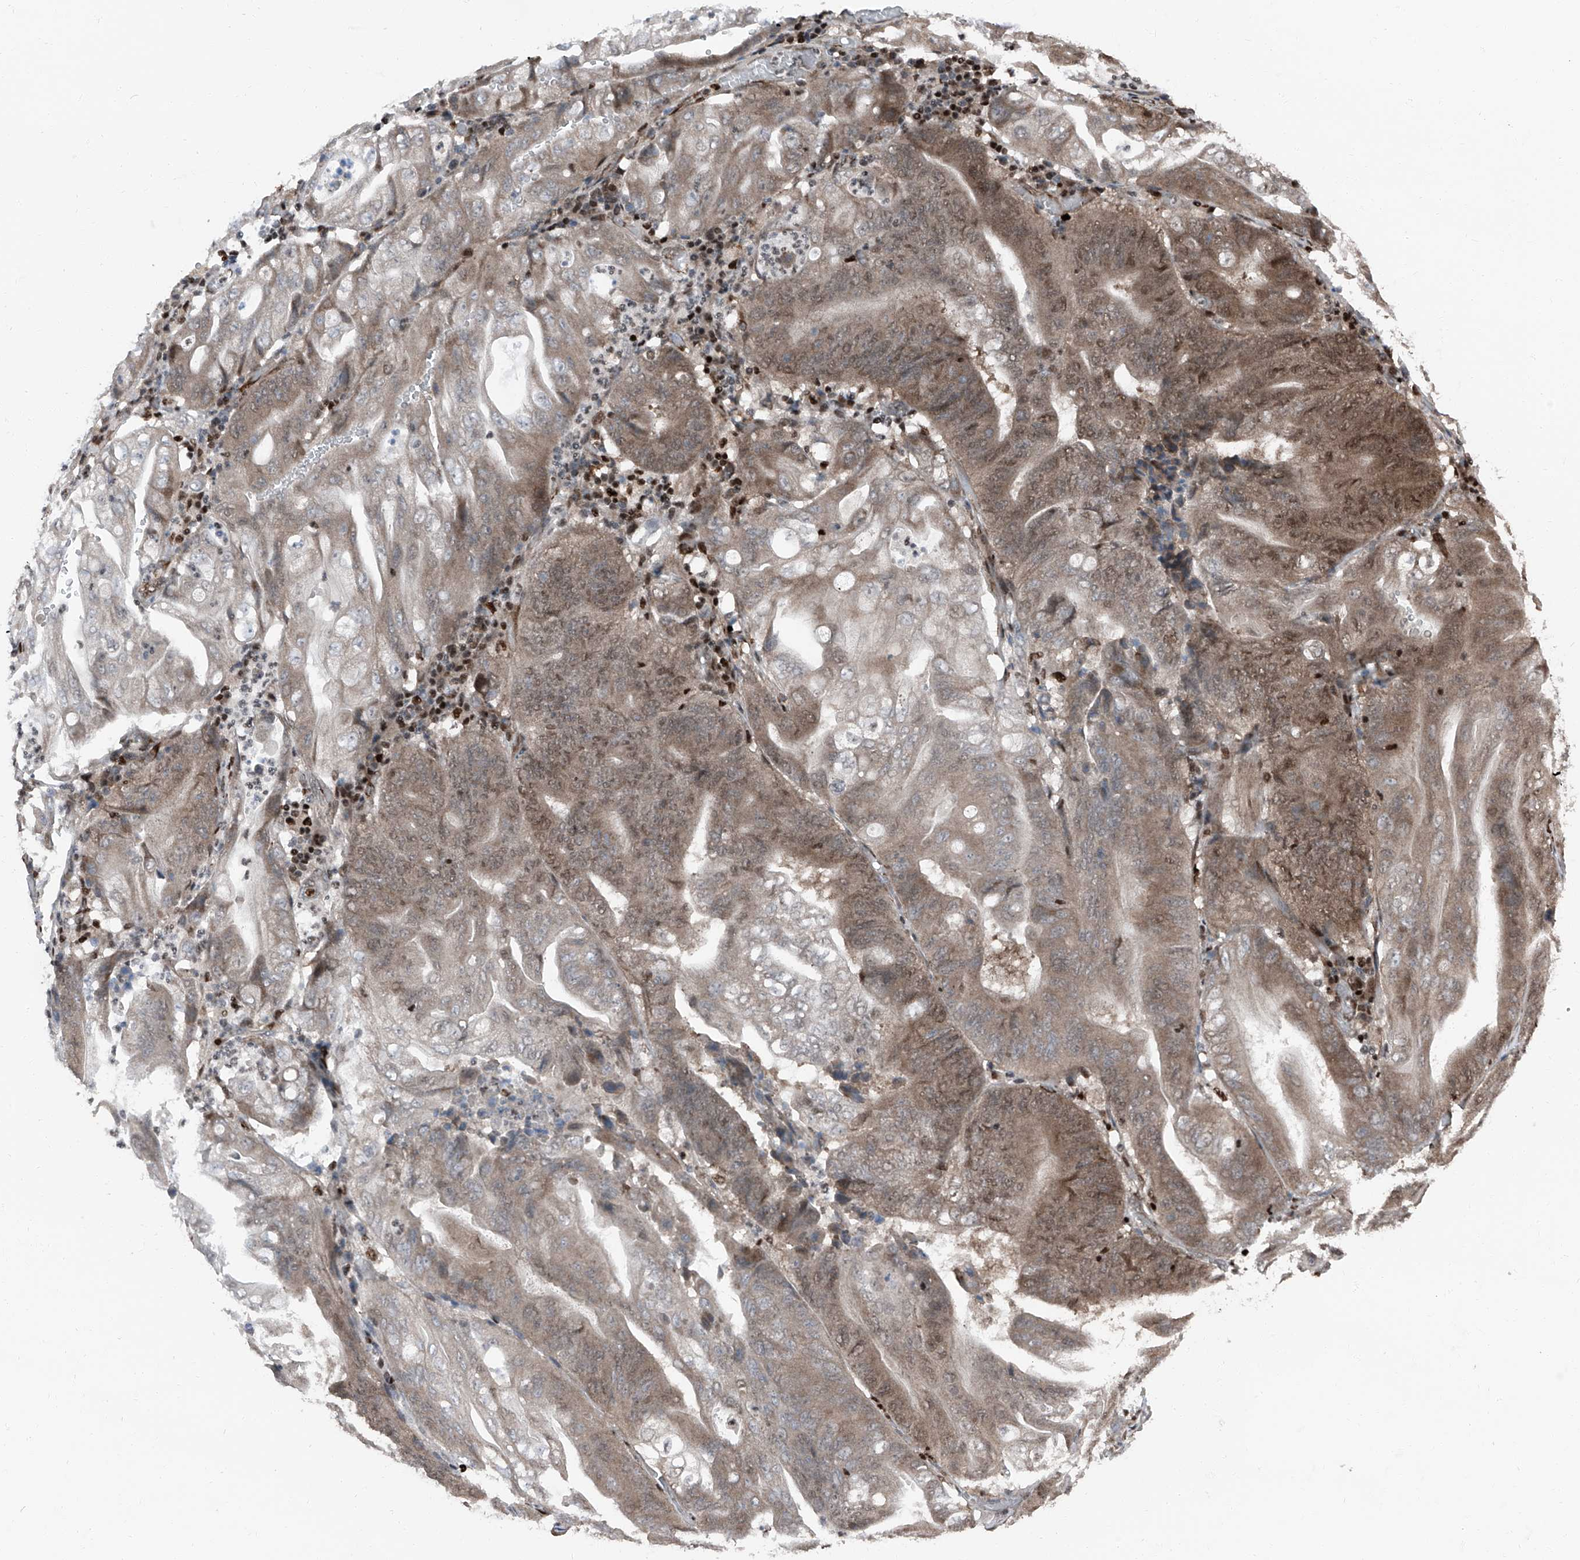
{"staining": {"intensity": "moderate", "quantity": ">75%", "location": "cytoplasmic/membranous,nuclear"}, "tissue": "stomach cancer", "cell_type": "Tumor cells", "image_type": "cancer", "snomed": [{"axis": "morphology", "description": "Adenocarcinoma, NOS"}, {"axis": "topography", "description": "Stomach"}], "caption": "Protein staining of stomach cancer (adenocarcinoma) tissue demonstrates moderate cytoplasmic/membranous and nuclear positivity in approximately >75% of tumor cells.", "gene": "FKBP5", "patient": {"sex": "female", "age": 73}}